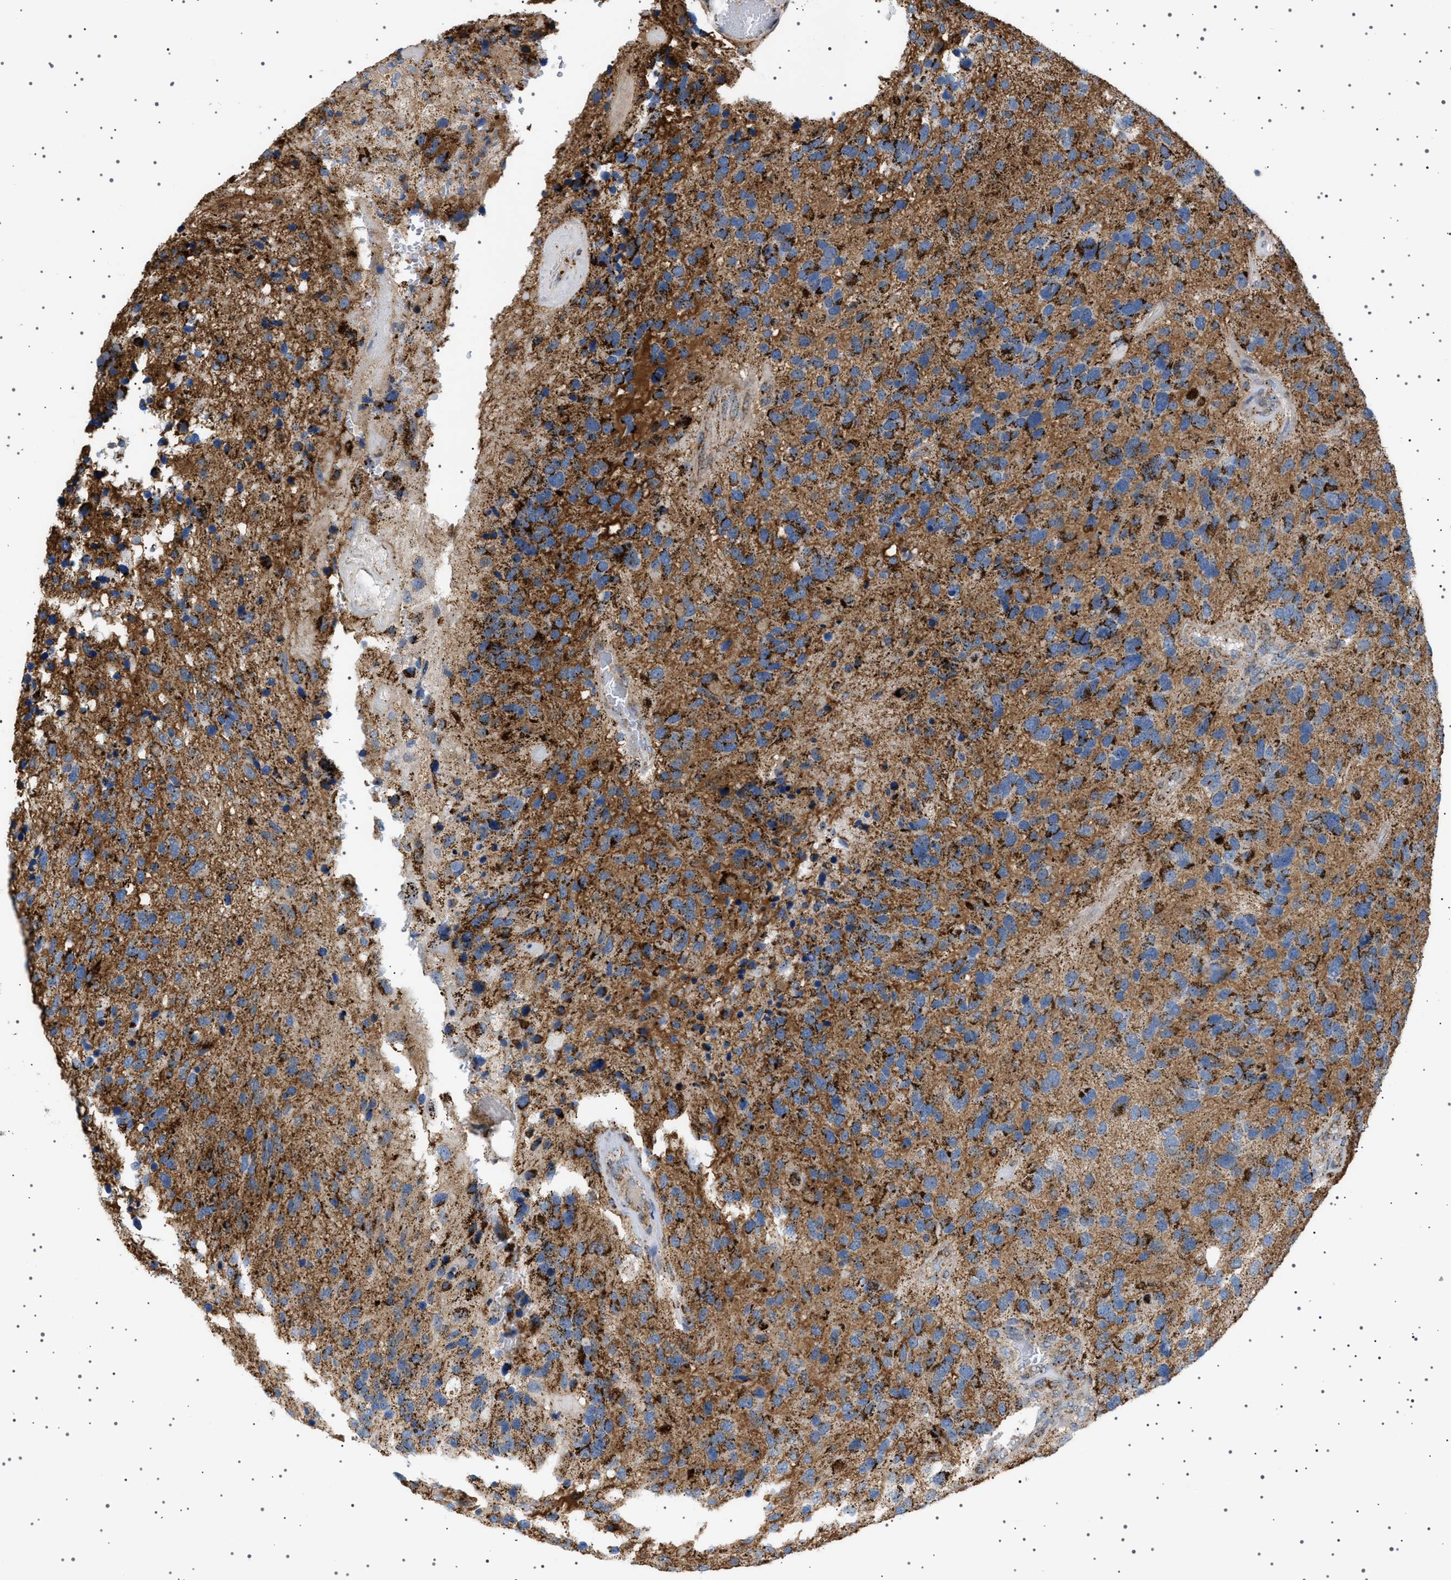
{"staining": {"intensity": "strong", "quantity": "25%-75%", "location": "cytoplasmic/membranous"}, "tissue": "glioma", "cell_type": "Tumor cells", "image_type": "cancer", "snomed": [{"axis": "morphology", "description": "Glioma, malignant, High grade"}, {"axis": "topography", "description": "Brain"}], "caption": "Tumor cells show strong cytoplasmic/membranous expression in about 25%-75% of cells in high-grade glioma (malignant).", "gene": "UBXN8", "patient": {"sex": "female", "age": 58}}